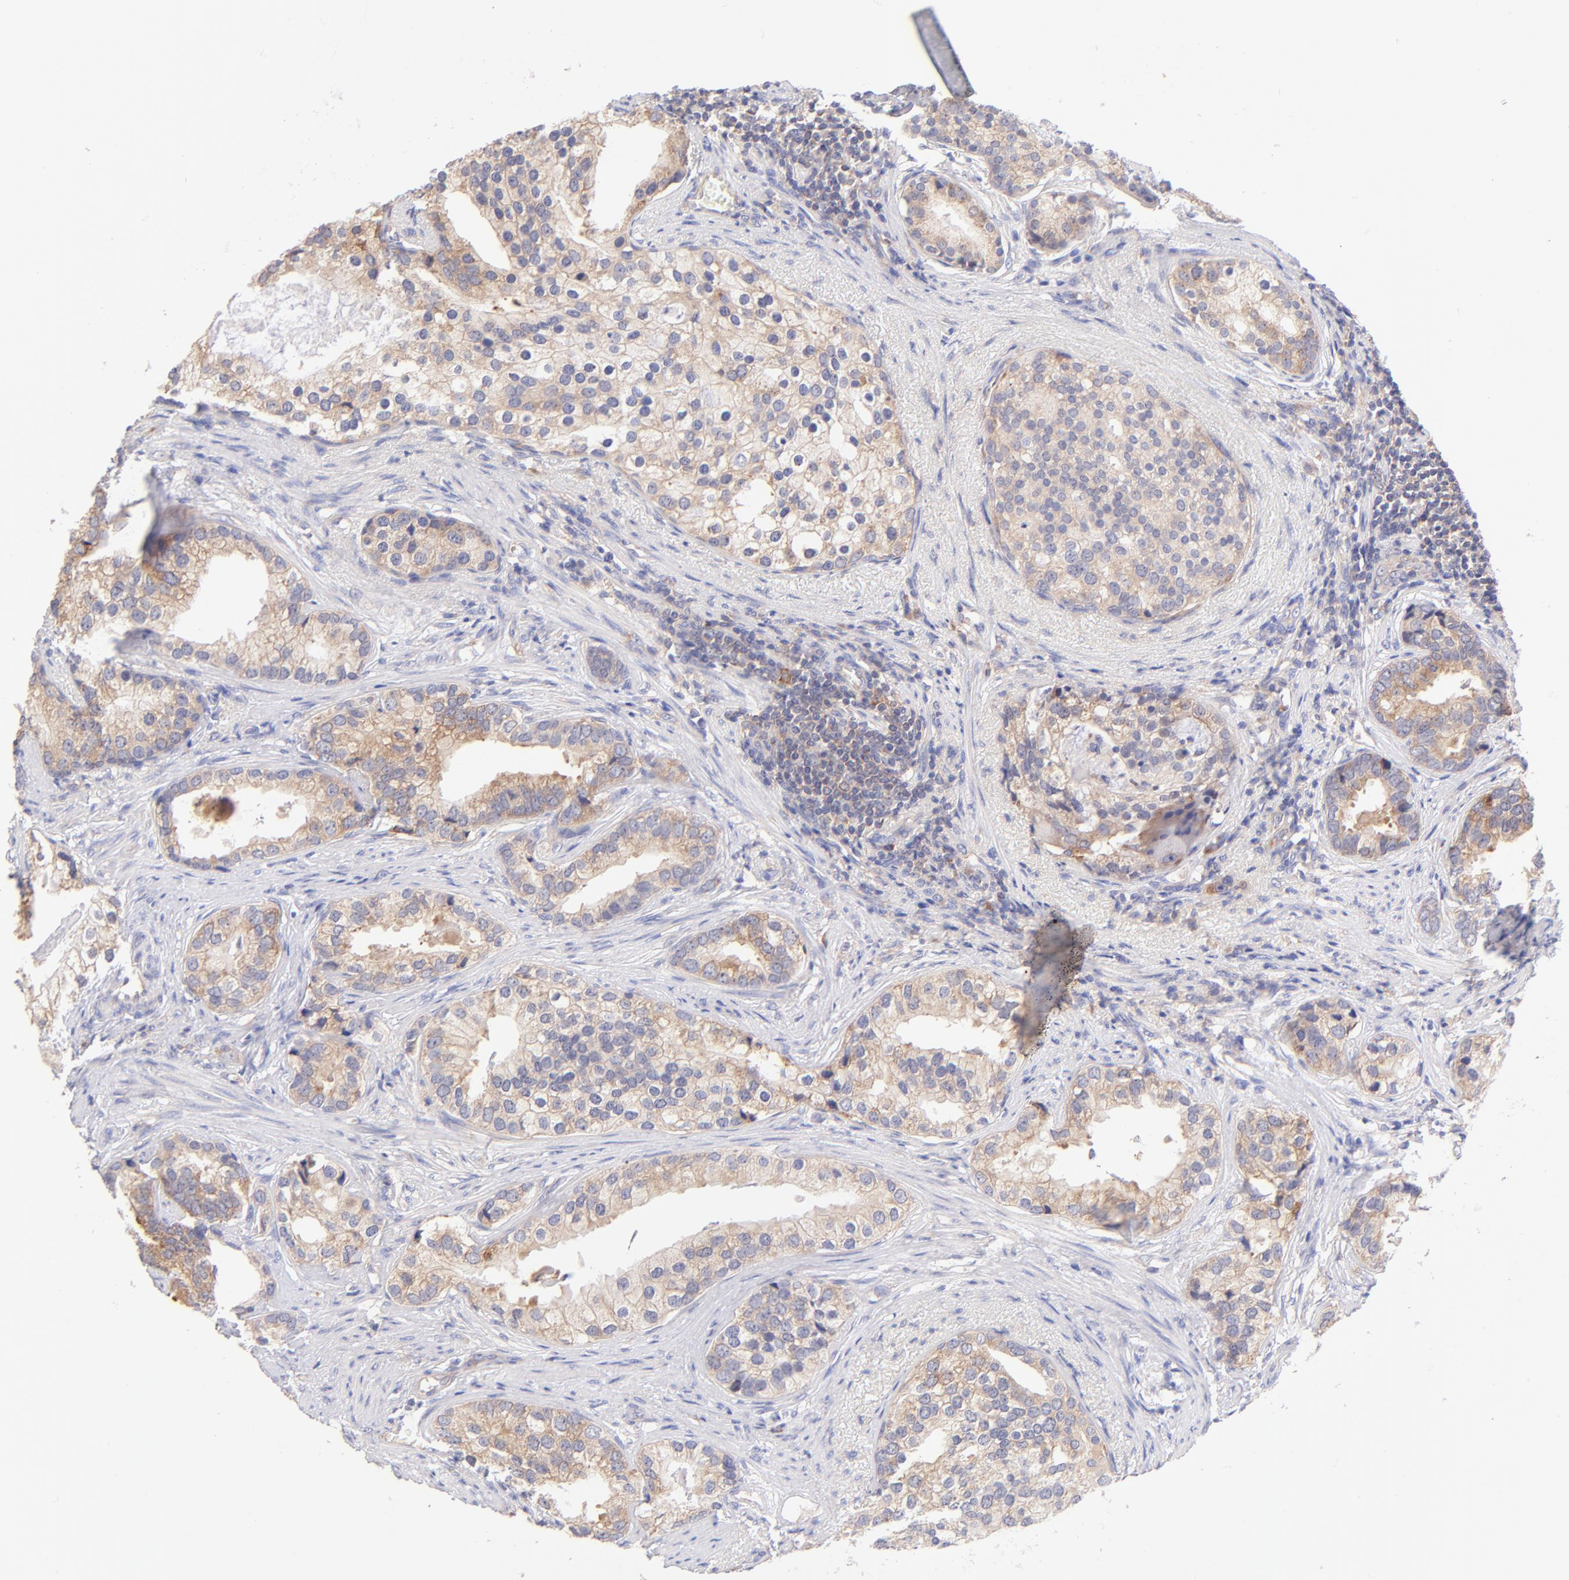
{"staining": {"intensity": "moderate", "quantity": ">75%", "location": "cytoplasmic/membranous"}, "tissue": "prostate cancer", "cell_type": "Tumor cells", "image_type": "cancer", "snomed": [{"axis": "morphology", "description": "Adenocarcinoma, Low grade"}, {"axis": "topography", "description": "Prostate"}], "caption": "Prostate cancer (adenocarcinoma (low-grade)) stained for a protein (brown) displays moderate cytoplasmic/membranous positive expression in about >75% of tumor cells.", "gene": "RPL11", "patient": {"sex": "male", "age": 71}}